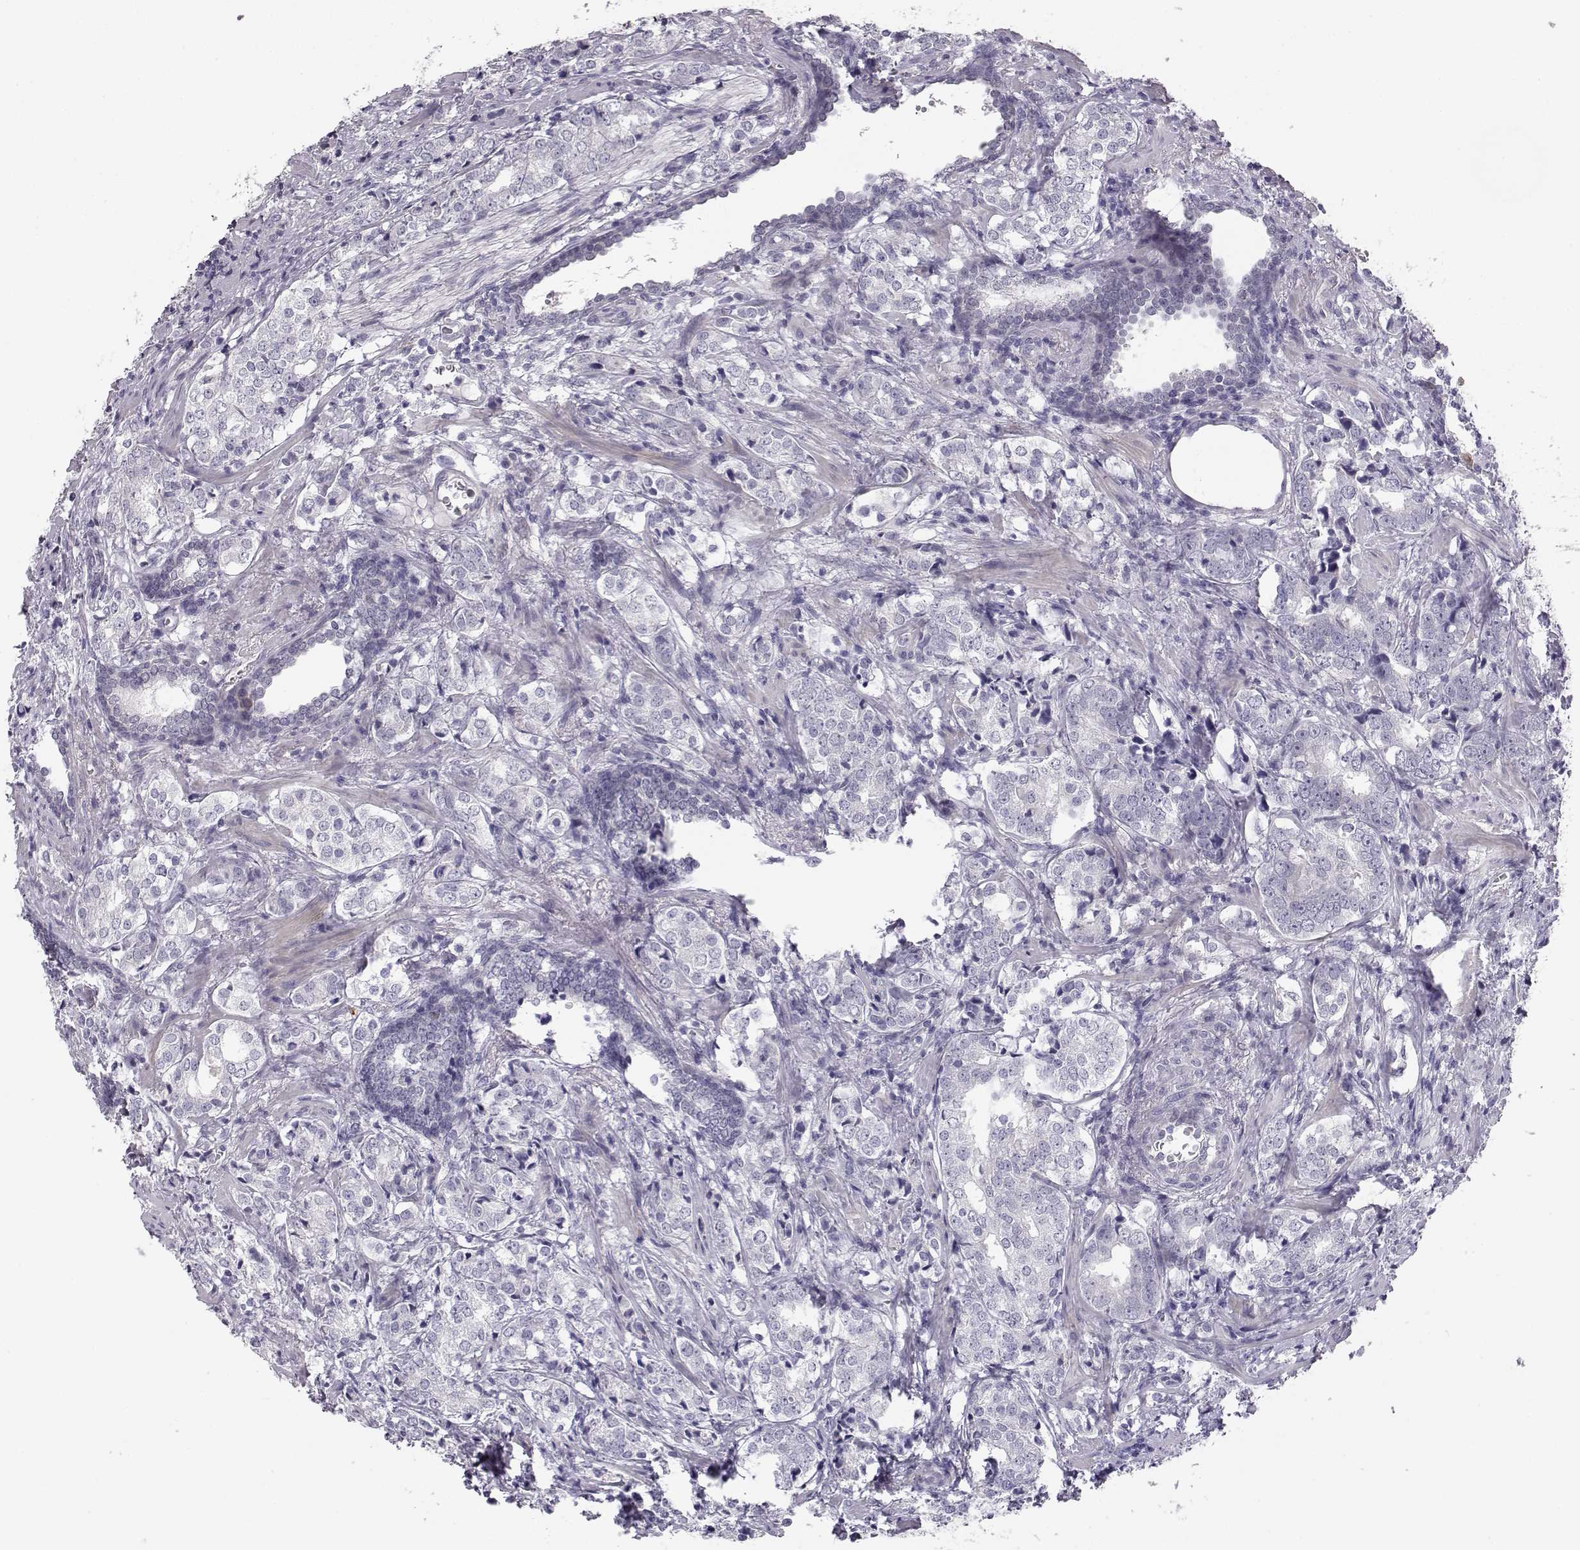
{"staining": {"intensity": "negative", "quantity": "none", "location": "none"}, "tissue": "prostate cancer", "cell_type": "Tumor cells", "image_type": "cancer", "snomed": [{"axis": "morphology", "description": "Adenocarcinoma, NOS"}, {"axis": "topography", "description": "Prostate and seminal vesicle, NOS"}], "caption": "The micrograph demonstrates no significant expression in tumor cells of prostate adenocarcinoma.", "gene": "MYCBPAP", "patient": {"sex": "male", "age": 63}}